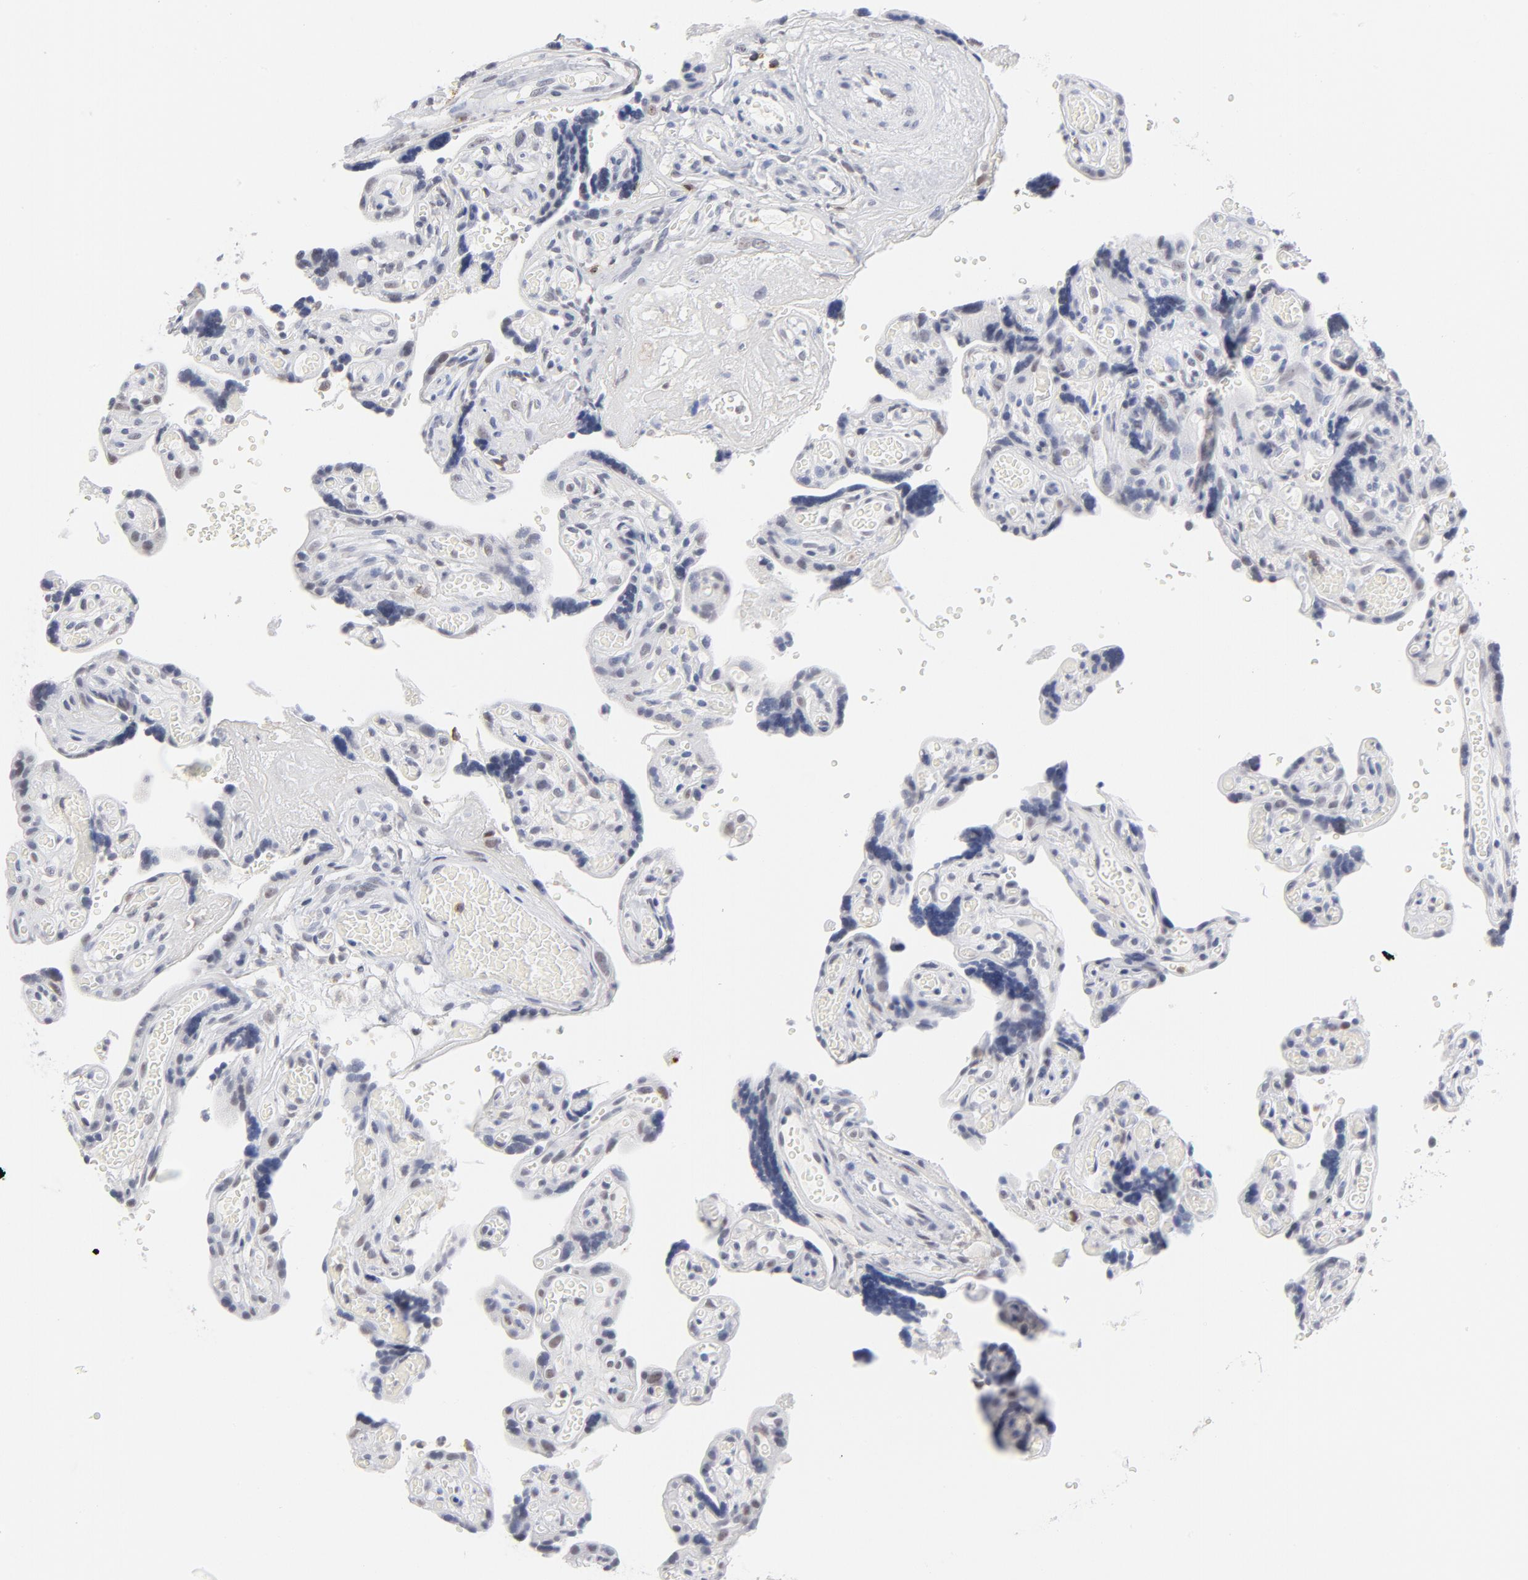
{"staining": {"intensity": "negative", "quantity": "none", "location": "none"}, "tissue": "placenta", "cell_type": "Decidual cells", "image_type": "normal", "snomed": [{"axis": "morphology", "description": "Normal tissue, NOS"}, {"axis": "topography", "description": "Placenta"}], "caption": "A histopathology image of placenta stained for a protein exhibits no brown staining in decidual cells.", "gene": "CD2", "patient": {"sex": "female", "age": 30}}